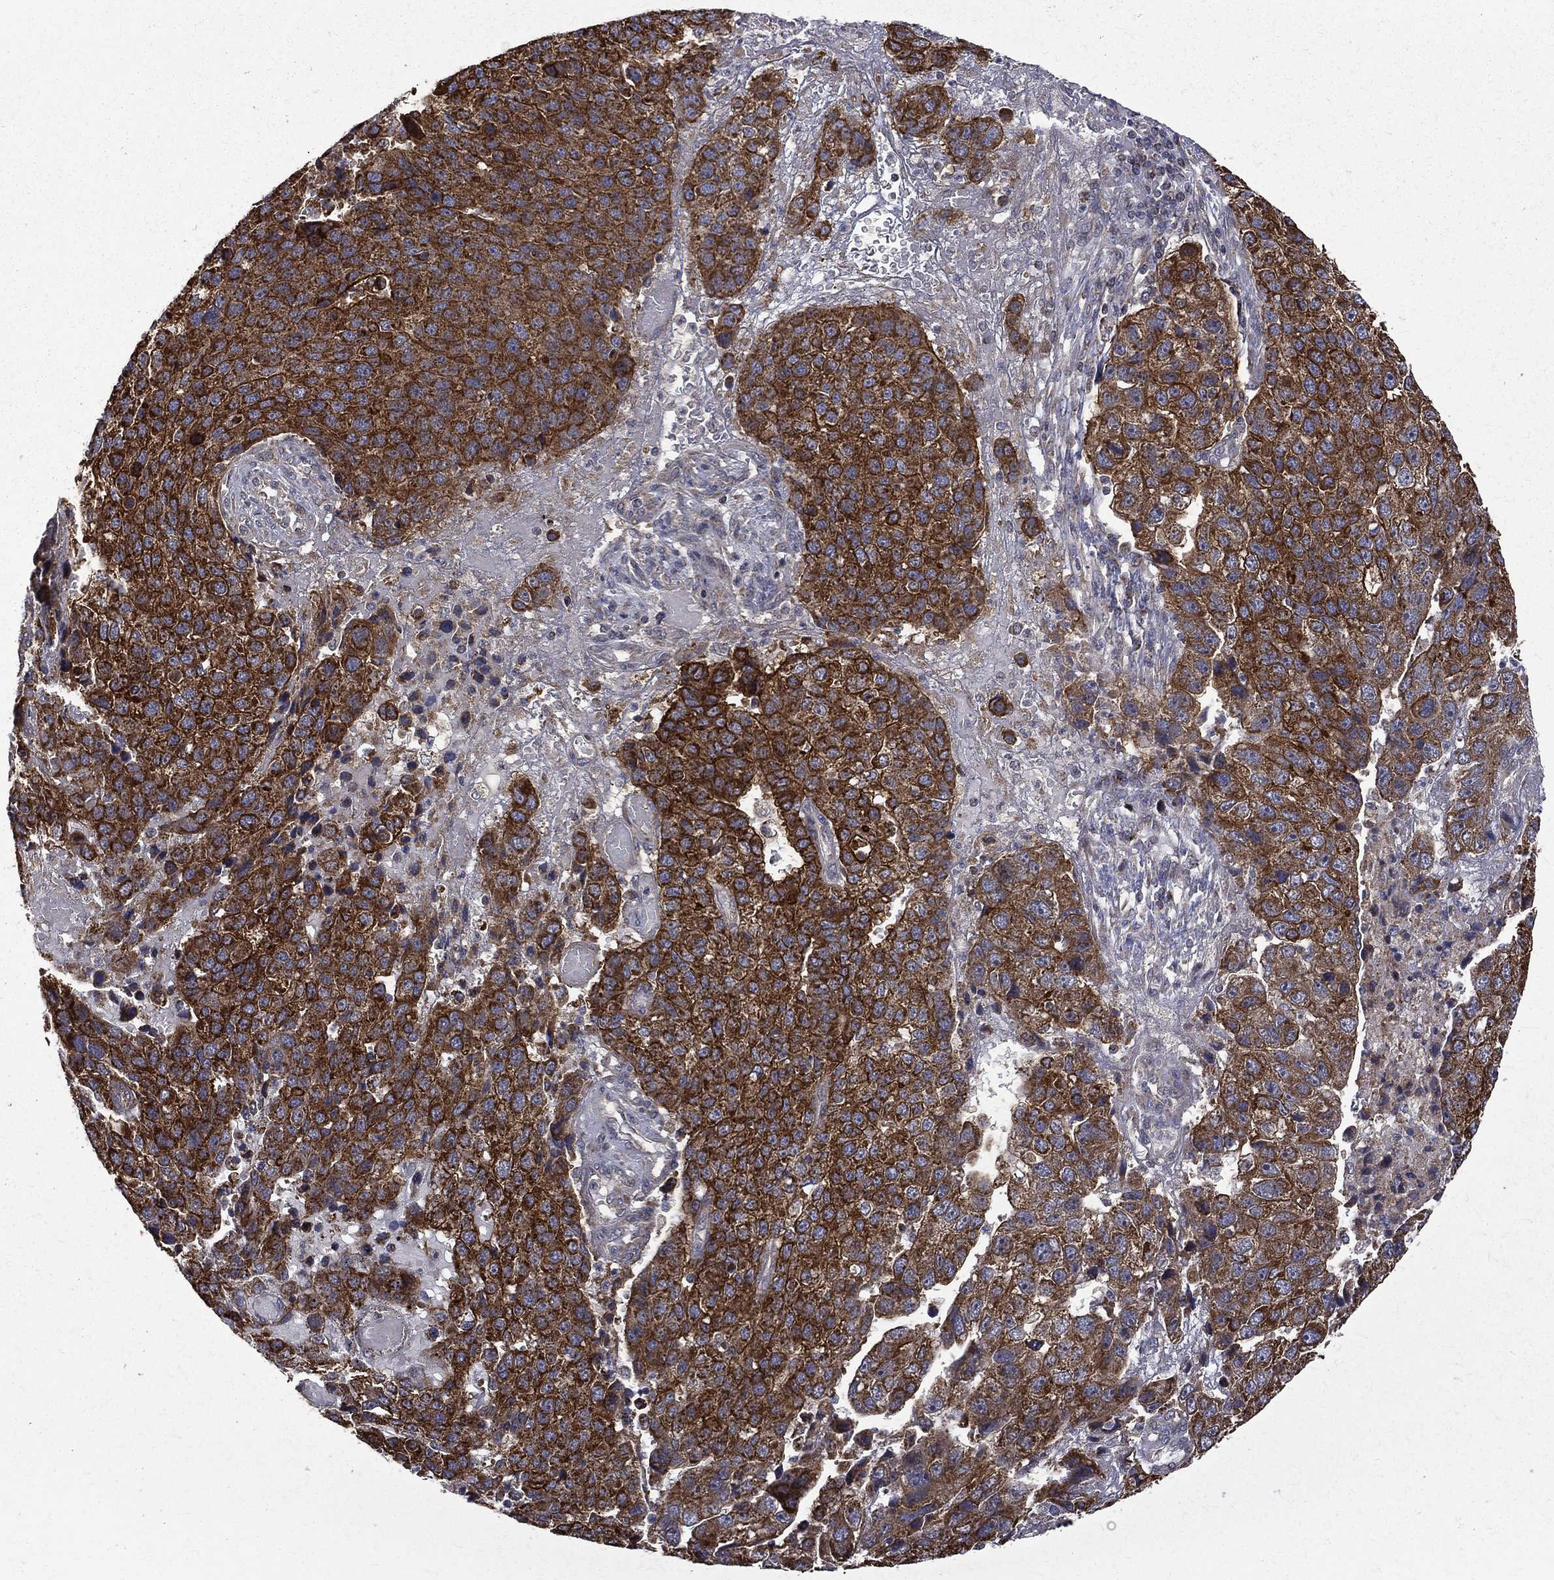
{"staining": {"intensity": "strong", "quantity": ">75%", "location": "cytoplasmic/membranous"}, "tissue": "pancreatic cancer", "cell_type": "Tumor cells", "image_type": "cancer", "snomed": [{"axis": "morphology", "description": "Adenocarcinoma, NOS"}, {"axis": "topography", "description": "Pancreas"}], "caption": "Tumor cells show strong cytoplasmic/membranous expression in approximately >75% of cells in pancreatic cancer (adenocarcinoma).", "gene": "RPGR", "patient": {"sex": "female", "age": 61}}